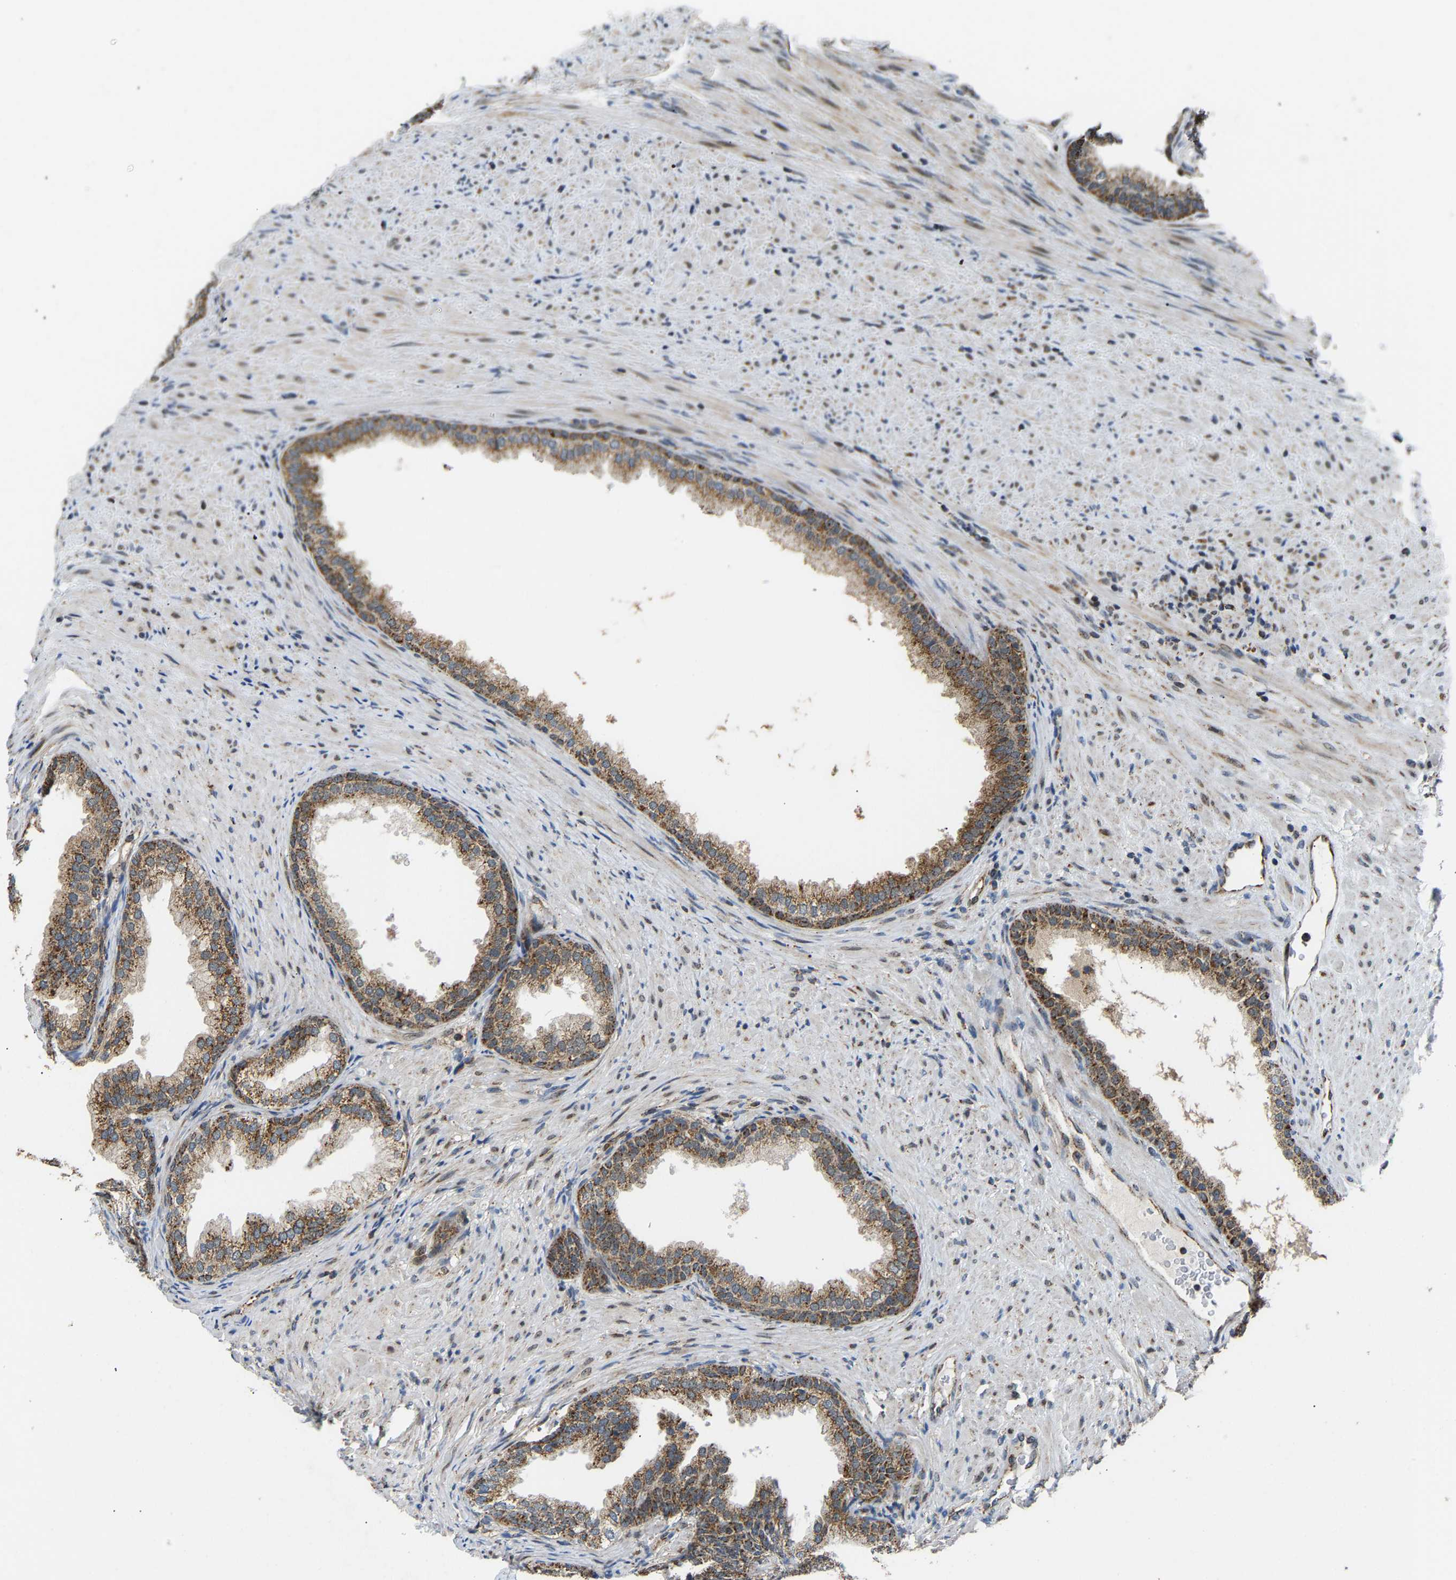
{"staining": {"intensity": "moderate", "quantity": ">75%", "location": "cytoplasmic/membranous"}, "tissue": "prostate", "cell_type": "Glandular cells", "image_type": "normal", "snomed": [{"axis": "morphology", "description": "Normal tissue, NOS"}, {"axis": "topography", "description": "Prostate"}], "caption": "Protein staining exhibits moderate cytoplasmic/membranous positivity in about >75% of glandular cells in unremarkable prostate.", "gene": "GIMAP7", "patient": {"sex": "male", "age": 76}}